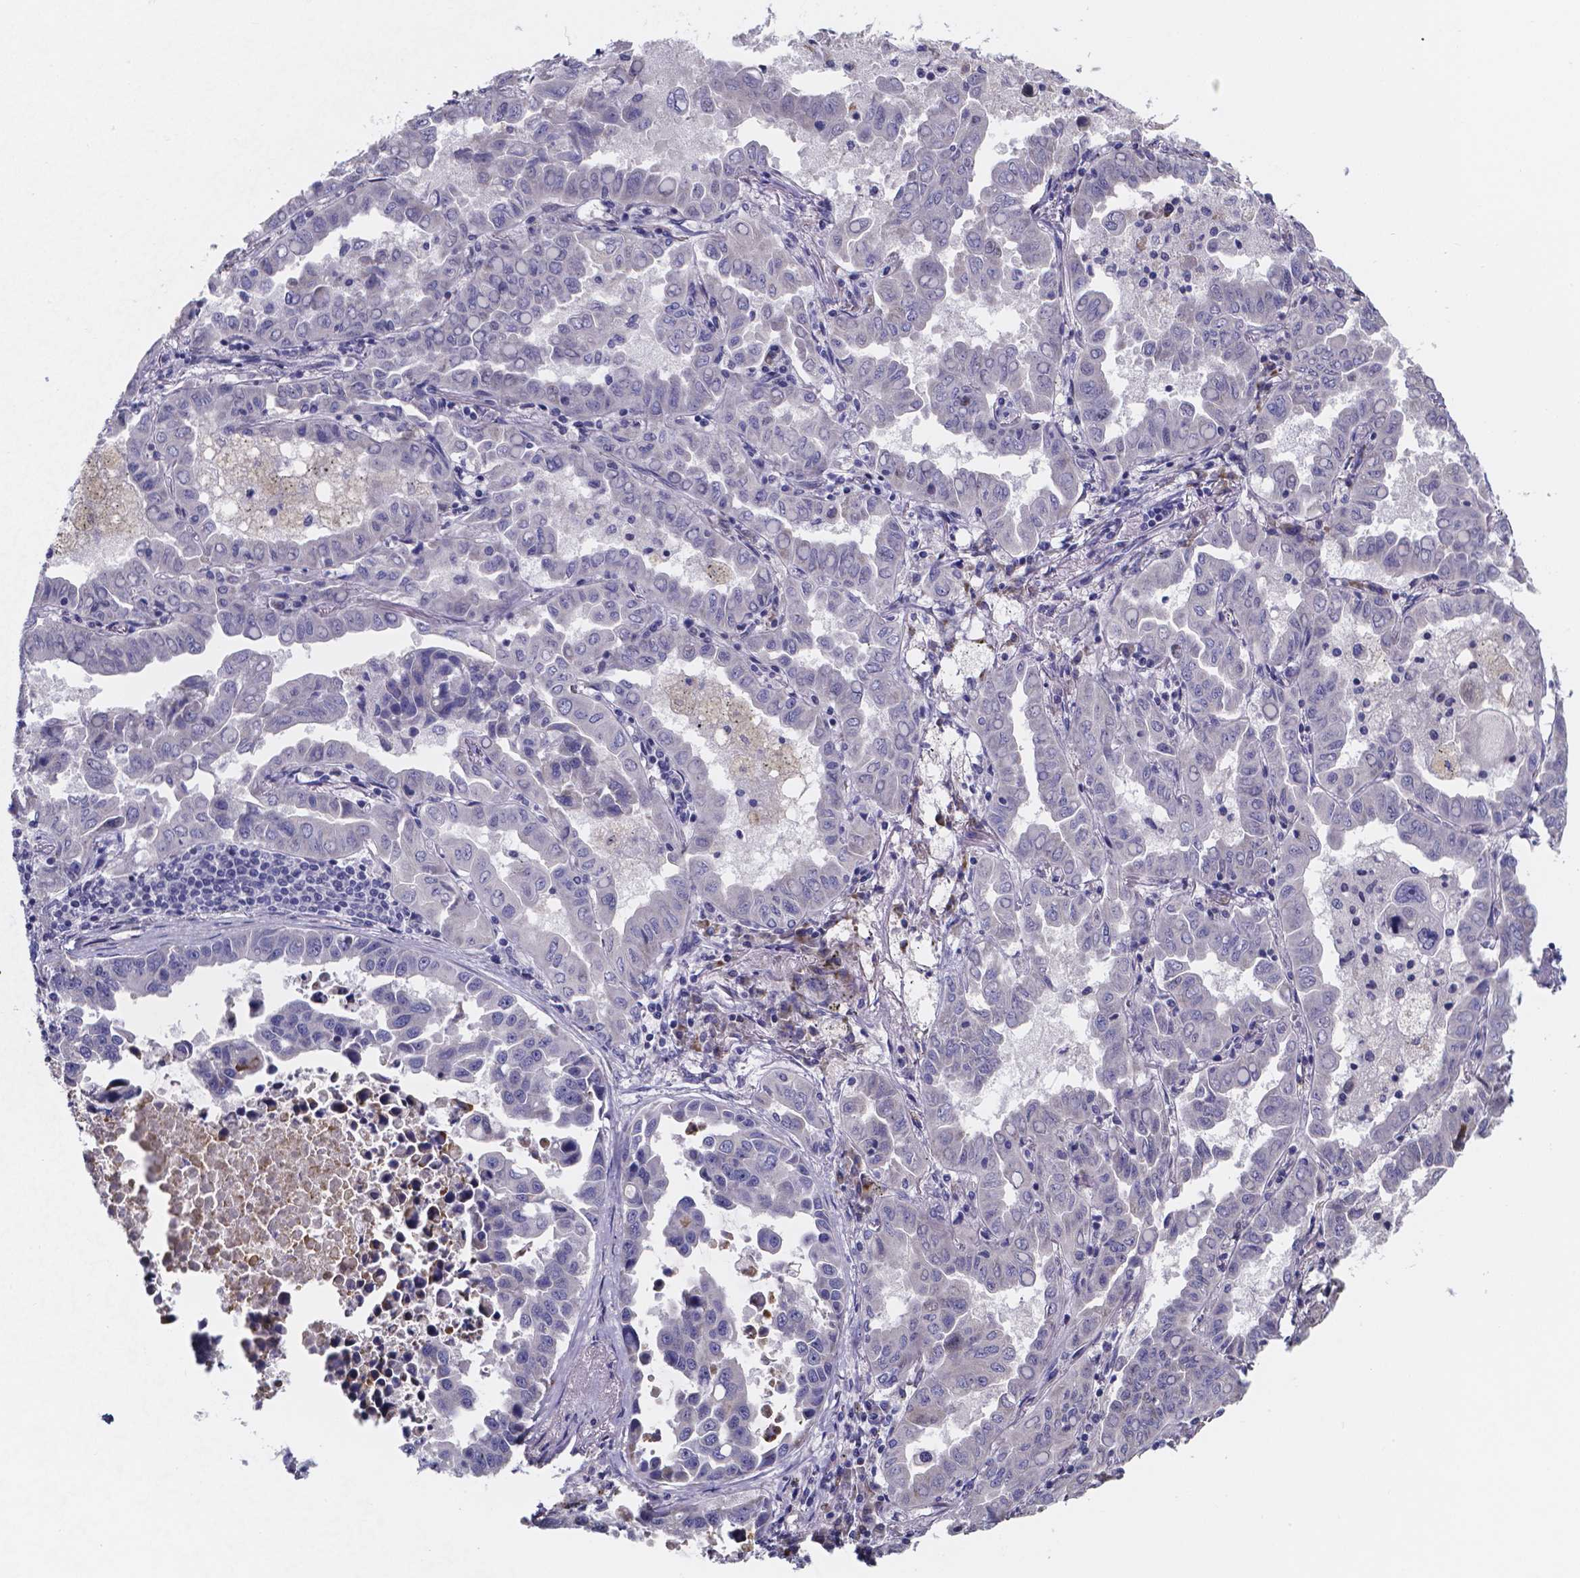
{"staining": {"intensity": "negative", "quantity": "none", "location": "none"}, "tissue": "lung cancer", "cell_type": "Tumor cells", "image_type": "cancer", "snomed": [{"axis": "morphology", "description": "Adenocarcinoma, NOS"}, {"axis": "topography", "description": "Lung"}], "caption": "There is no significant expression in tumor cells of lung cancer.", "gene": "GABRA3", "patient": {"sex": "male", "age": 64}}